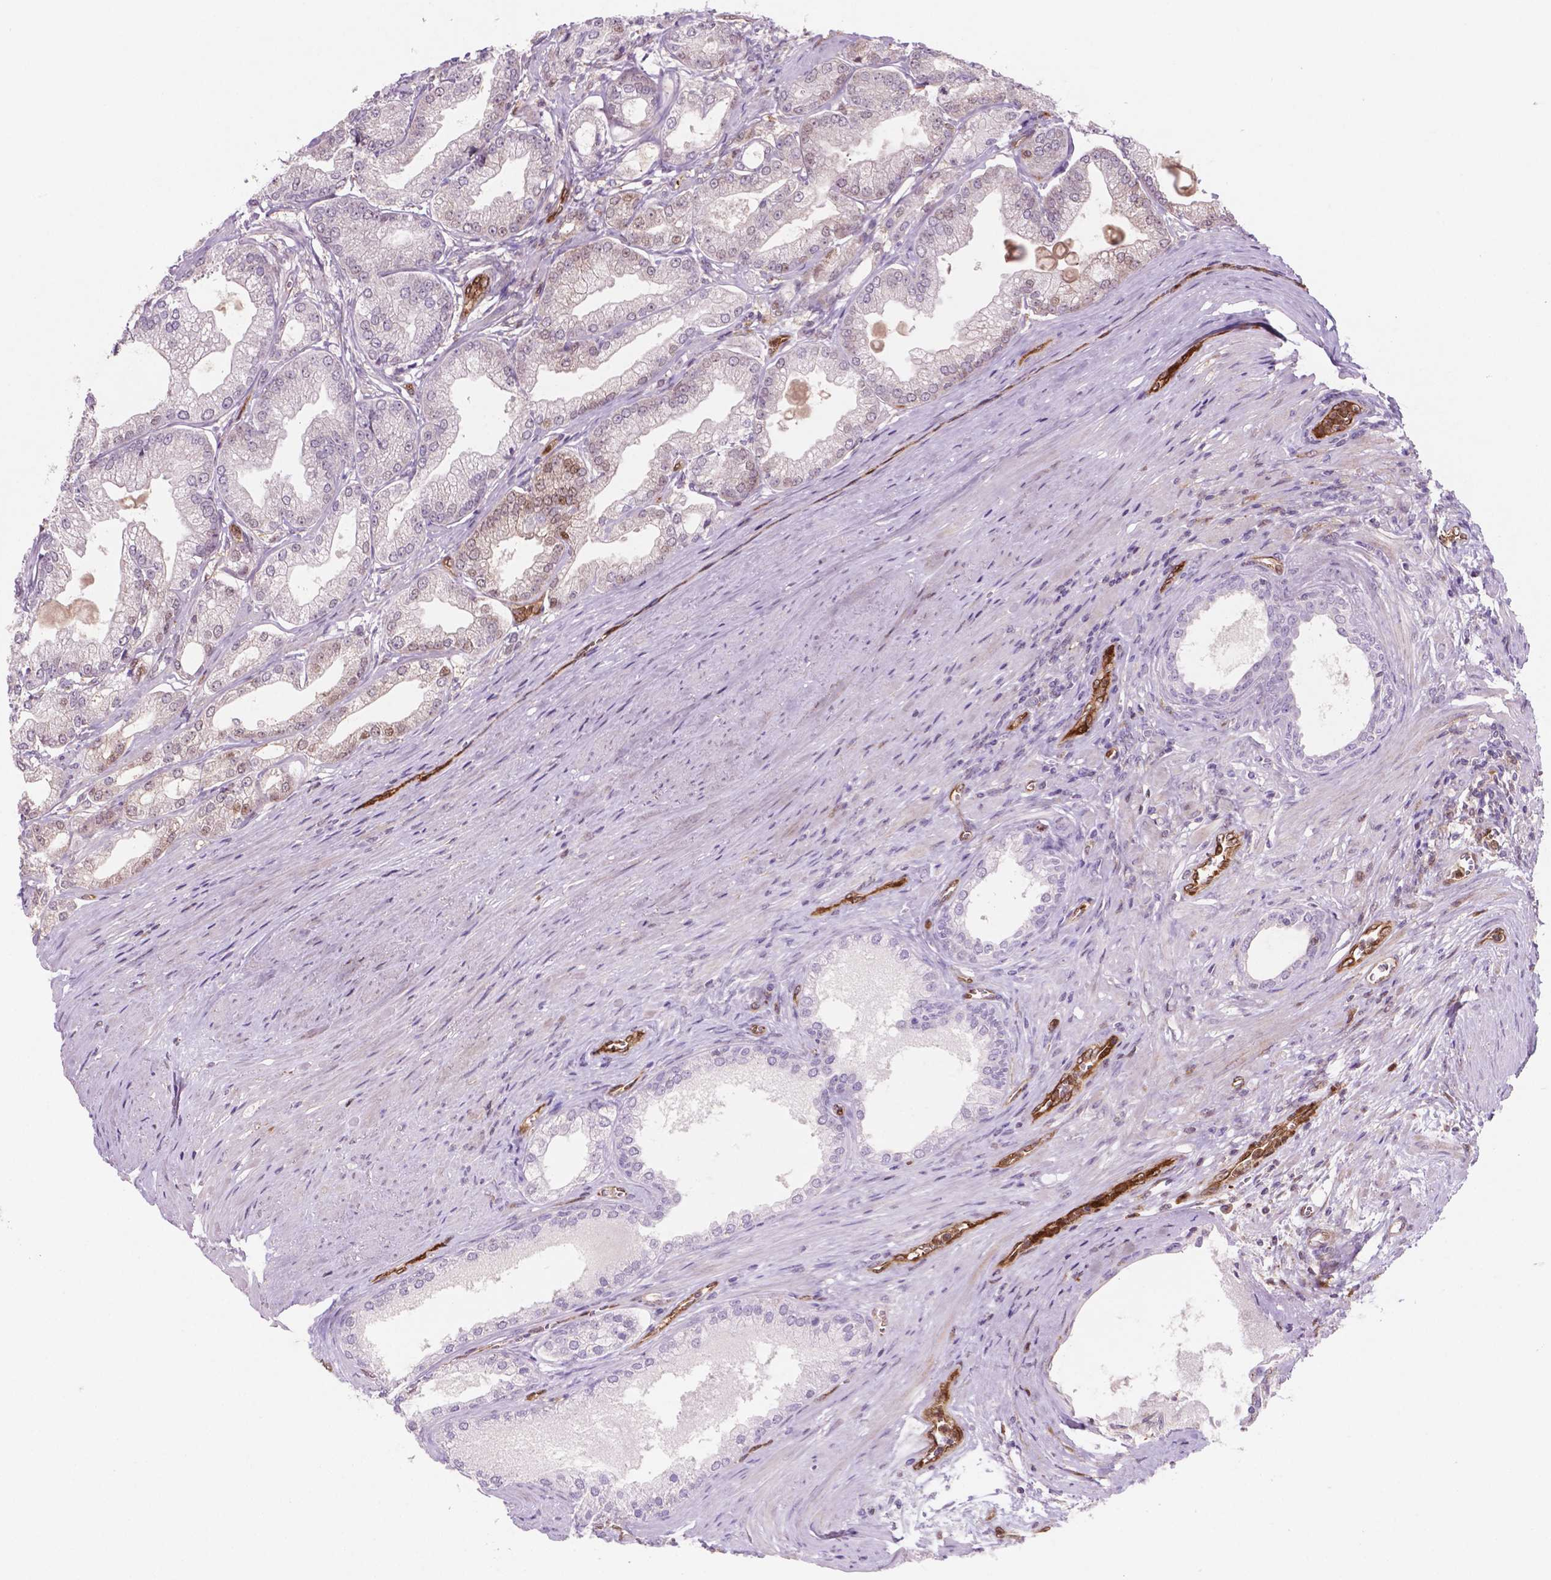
{"staining": {"intensity": "moderate", "quantity": "<25%", "location": "cytoplasmic/membranous,nuclear"}, "tissue": "prostate cancer", "cell_type": "Tumor cells", "image_type": "cancer", "snomed": [{"axis": "morphology", "description": "Adenocarcinoma, NOS"}, {"axis": "topography", "description": "Prostate and seminal vesicle, NOS"}, {"axis": "topography", "description": "Prostate"}], "caption": "This photomicrograph displays immunohistochemistry (IHC) staining of prostate adenocarcinoma, with low moderate cytoplasmic/membranous and nuclear expression in approximately <25% of tumor cells.", "gene": "LDHA", "patient": {"sex": "male", "age": 77}}